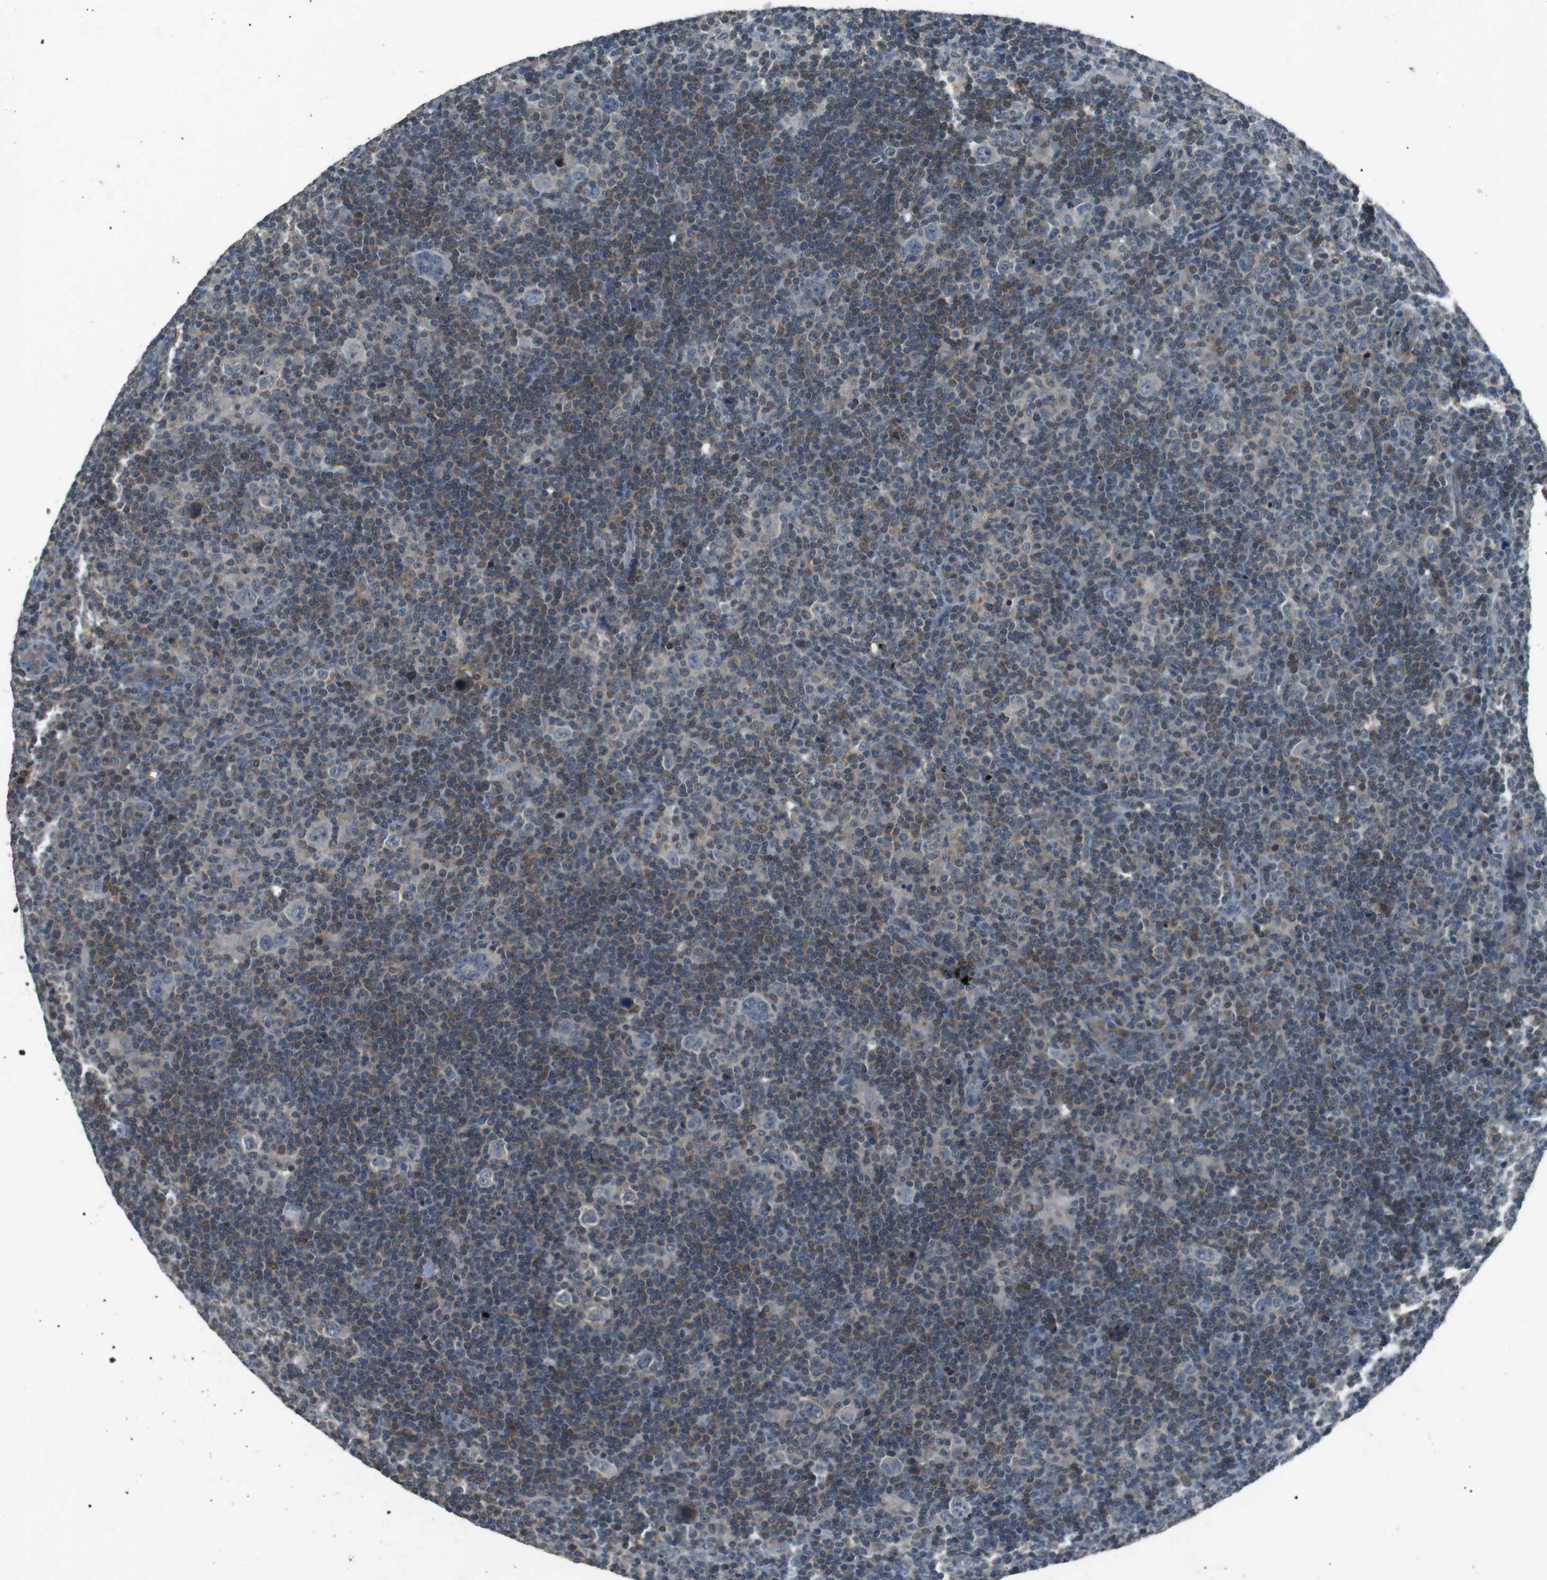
{"staining": {"intensity": "negative", "quantity": "none", "location": "none"}, "tissue": "lymphoma", "cell_type": "Tumor cells", "image_type": "cancer", "snomed": [{"axis": "morphology", "description": "Hodgkin's disease, NOS"}, {"axis": "topography", "description": "Lymph node"}], "caption": "Micrograph shows no significant protein staining in tumor cells of lymphoma.", "gene": "NEK7", "patient": {"sex": "female", "age": 57}}